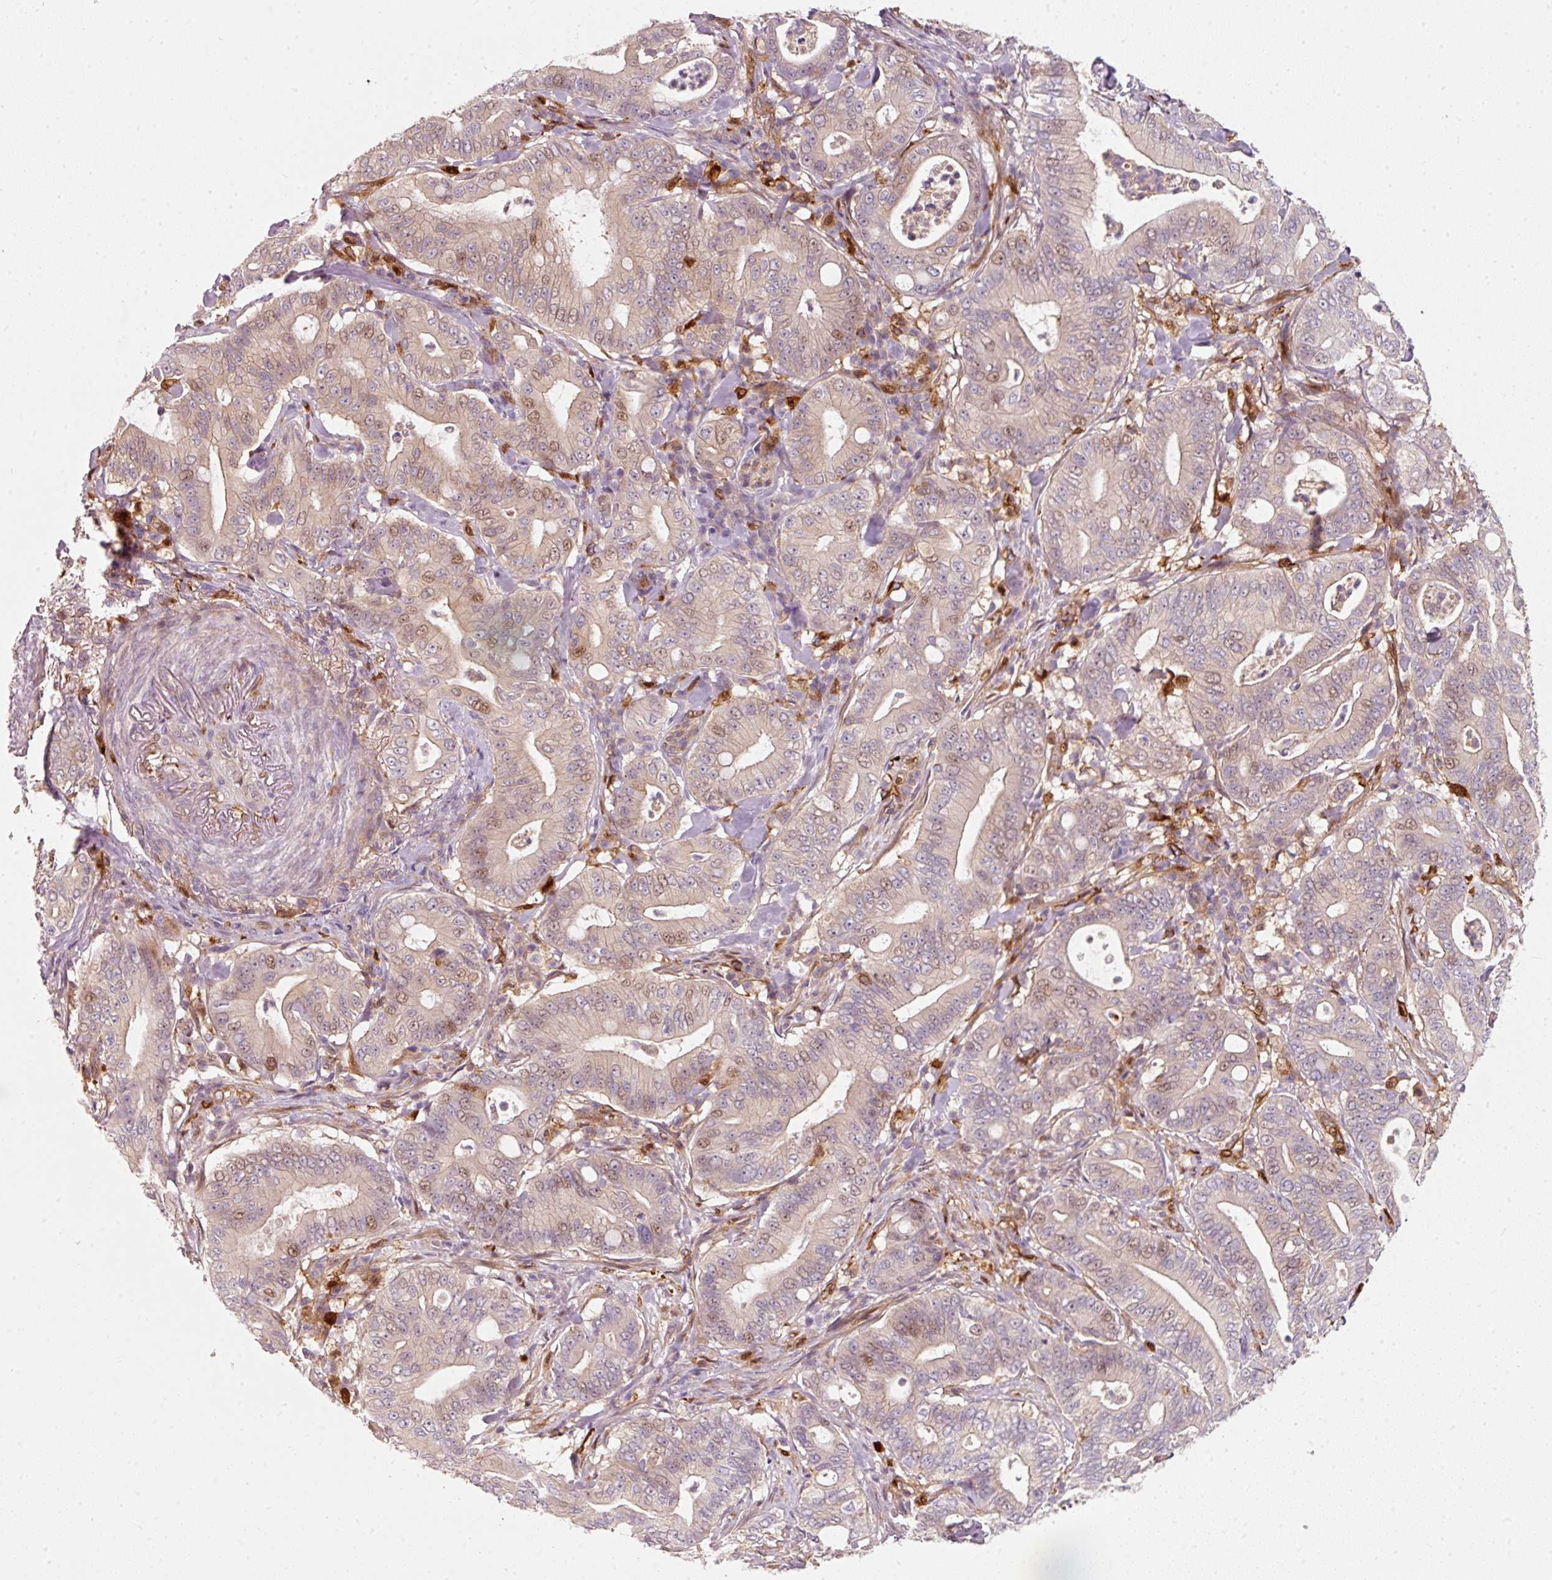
{"staining": {"intensity": "weak", "quantity": "25%-75%", "location": "cytoplasmic/membranous,nuclear"}, "tissue": "pancreatic cancer", "cell_type": "Tumor cells", "image_type": "cancer", "snomed": [{"axis": "morphology", "description": "Adenocarcinoma, NOS"}, {"axis": "topography", "description": "Pancreas"}], "caption": "Human pancreatic cancer (adenocarcinoma) stained with a protein marker shows weak staining in tumor cells.", "gene": "IQGAP2", "patient": {"sex": "male", "age": 71}}